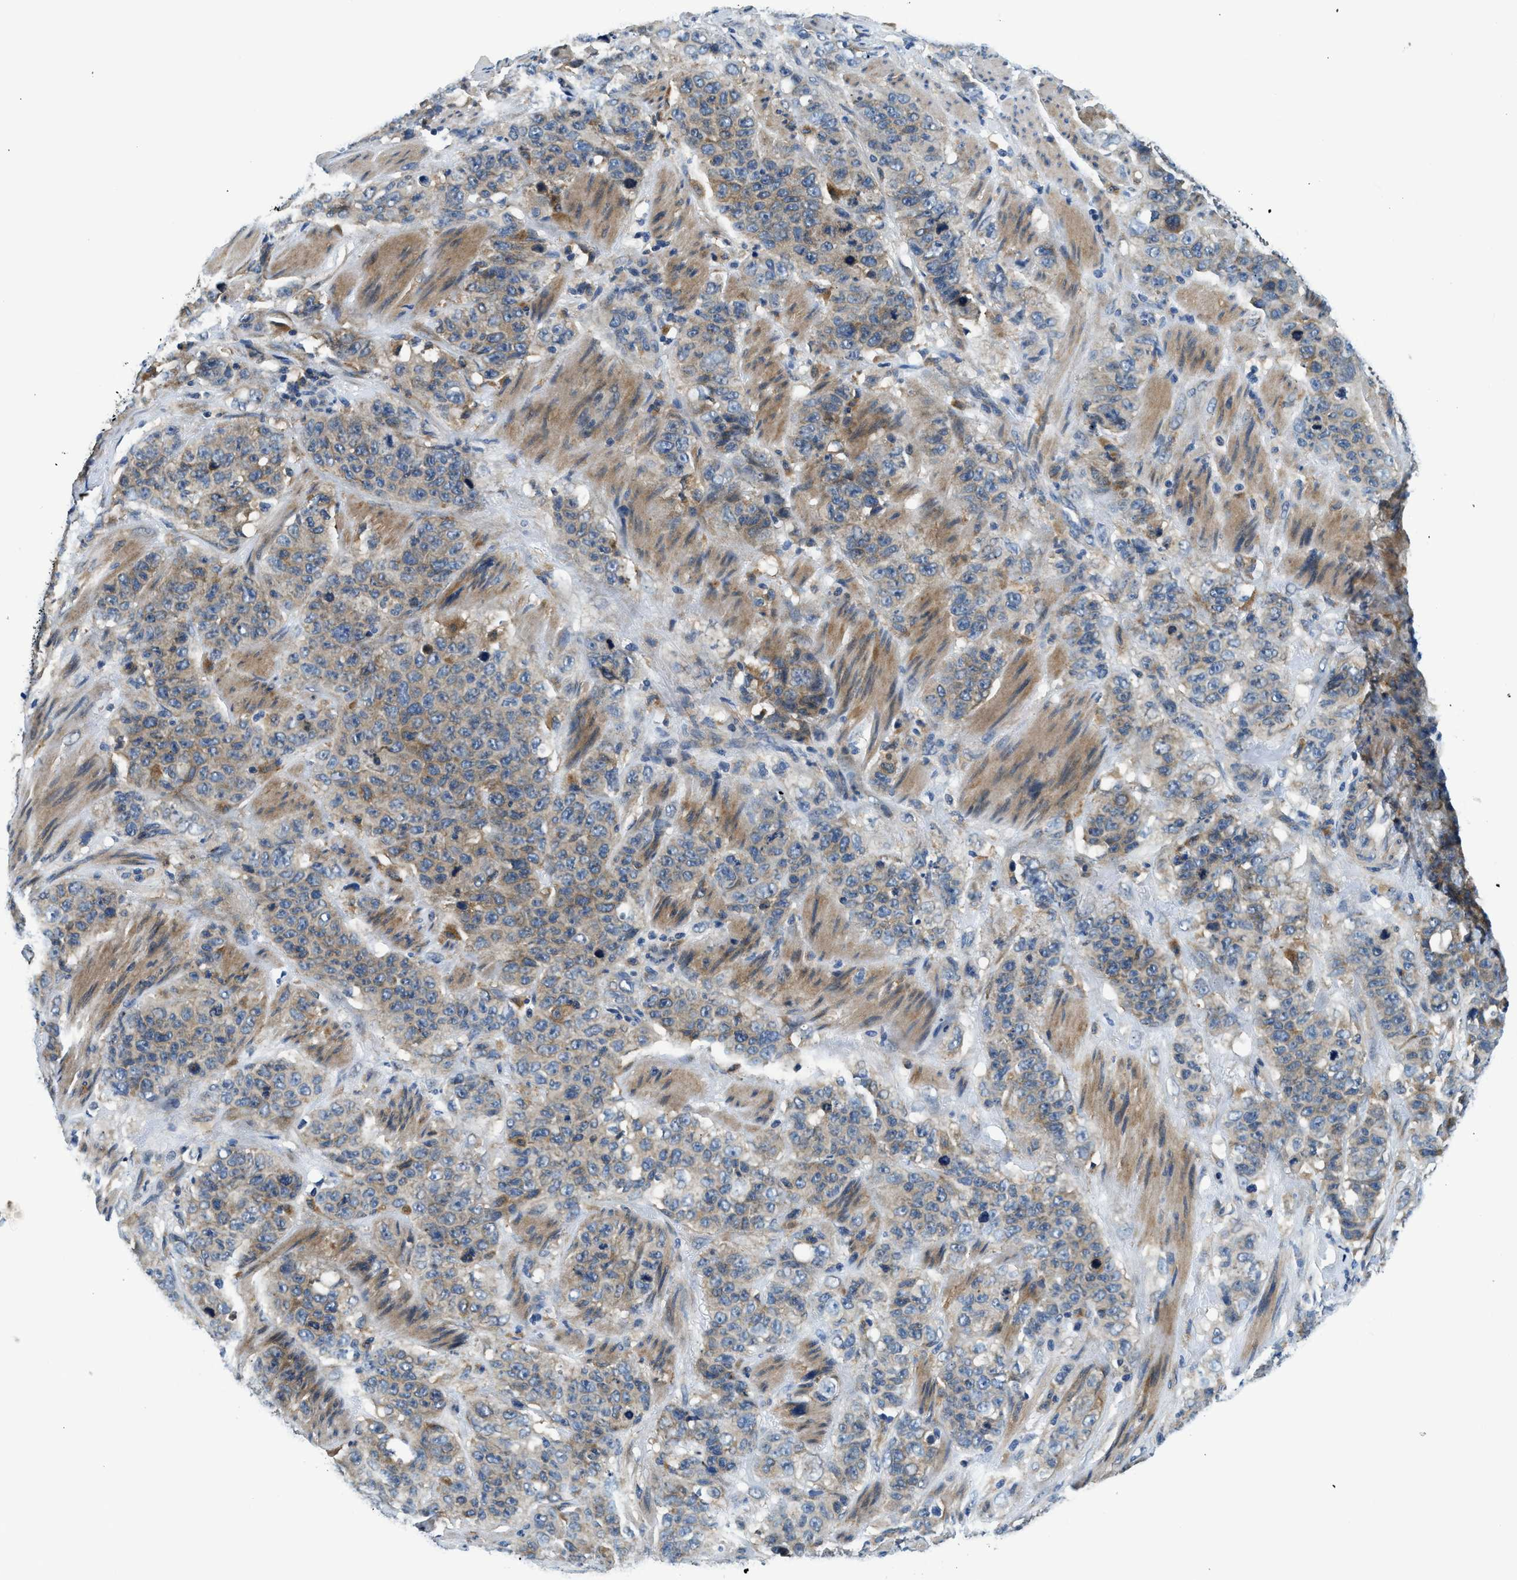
{"staining": {"intensity": "weak", "quantity": ">75%", "location": "cytoplasmic/membranous"}, "tissue": "stomach cancer", "cell_type": "Tumor cells", "image_type": "cancer", "snomed": [{"axis": "morphology", "description": "Adenocarcinoma, NOS"}, {"axis": "topography", "description": "Stomach"}], "caption": "Human stomach adenocarcinoma stained with a protein marker exhibits weak staining in tumor cells.", "gene": "LPIN2", "patient": {"sex": "male", "age": 48}}